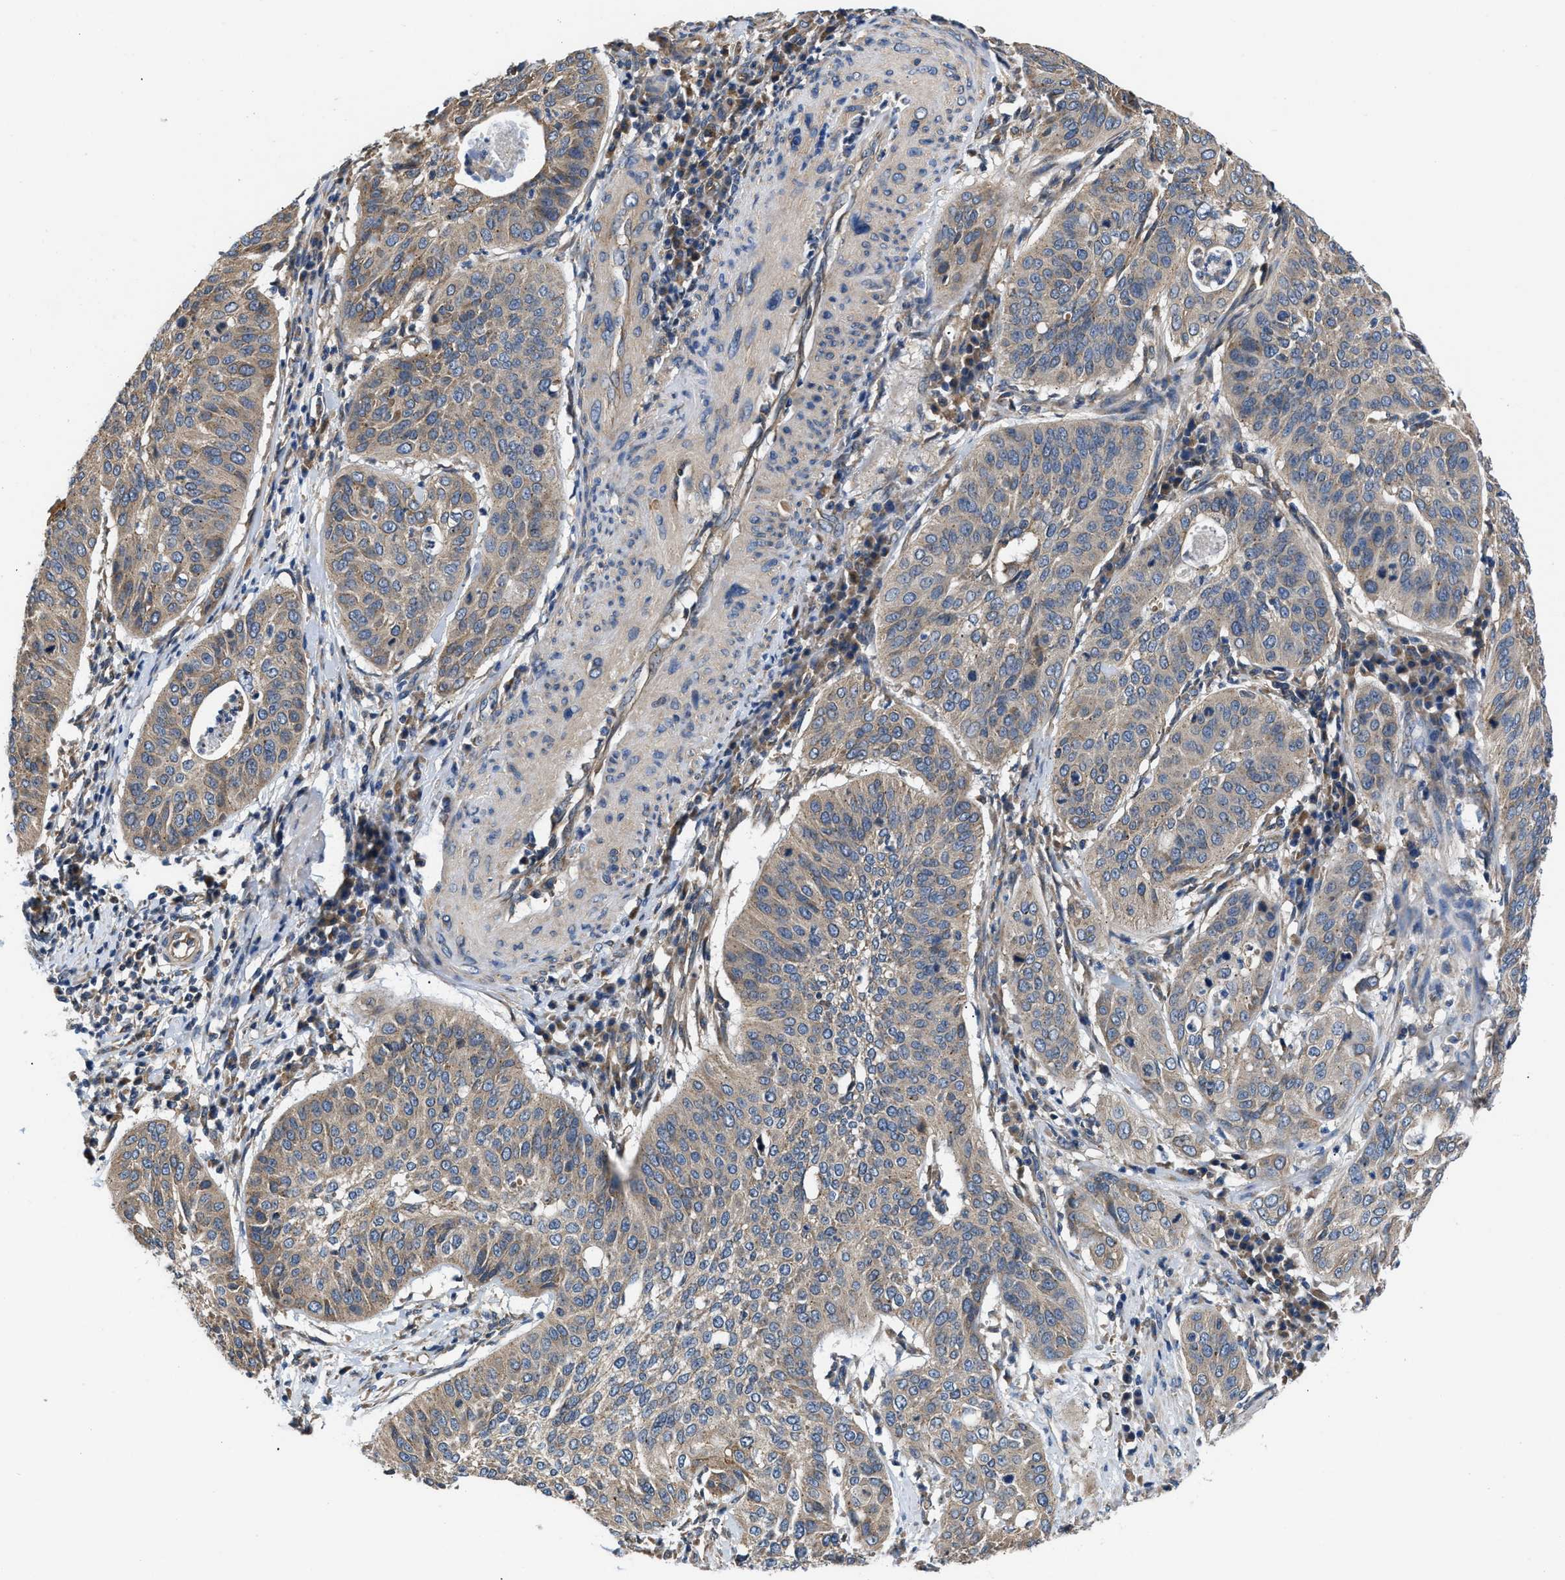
{"staining": {"intensity": "moderate", "quantity": ">75%", "location": "cytoplasmic/membranous"}, "tissue": "cervical cancer", "cell_type": "Tumor cells", "image_type": "cancer", "snomed": [{"axis": "morphology", "description": "Normal tissue, NOS"}, {"axis": "morphology", "description": "Squamous cell carcinoma, NOS"}, {"axis": "topography", "description": "Cervix"}], "caption": "An IHC image of tumor tissue is shown. Protein staining in brown highlights moderate cytoplasmic/membranous positivity in cervical cancer within tumor cells.", "gene": "CEP128", "patient": {"sex": "female", "age": 39}}